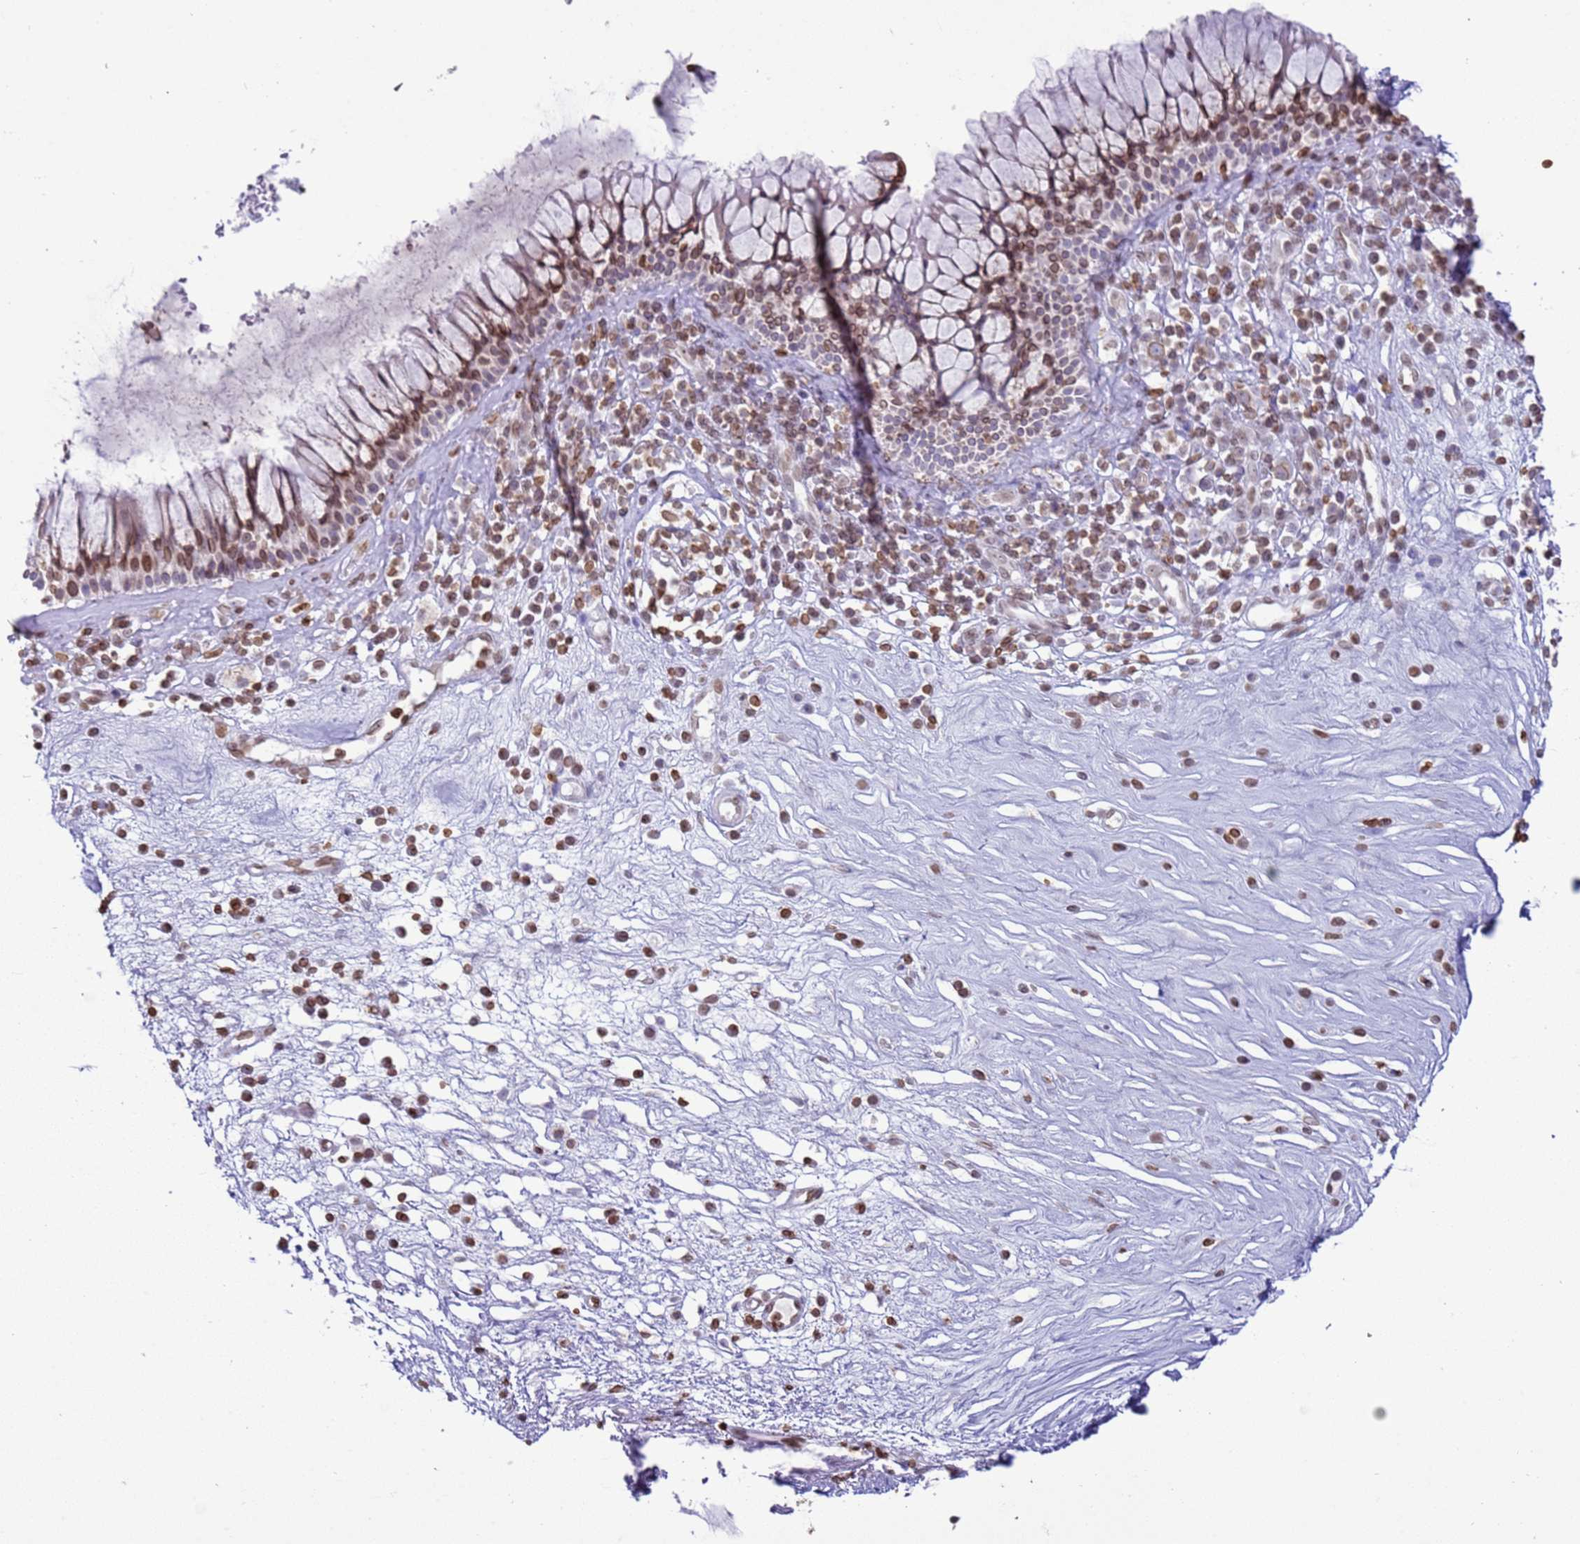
{"staining": {"intensity": "moderate", "quantity": "25%-75%", "location": "cytoplasmic/membranous,nuclear"}, "tissue": "nasopharynx", "cell_type": "Respiratory epithelial cells", "image_type": "normal", "snomed": [{"axis": "morphology", "description": "Normal tissue, NOS"}, {"axis": "morphology", "description": "Inflammation, NOS"}, {"axis": "topography", "description": "Nasopharynx"}], "caption": "Moderate cytoplasmic/membranous,nuclear positivity for a protein is identified in about 25%-75% of respiratory epithelial cells of benign nasopharynx using immunohistochemistry (IHC).", "gene": "DHX37", "patient": {"sex": "male", "age": 70}}